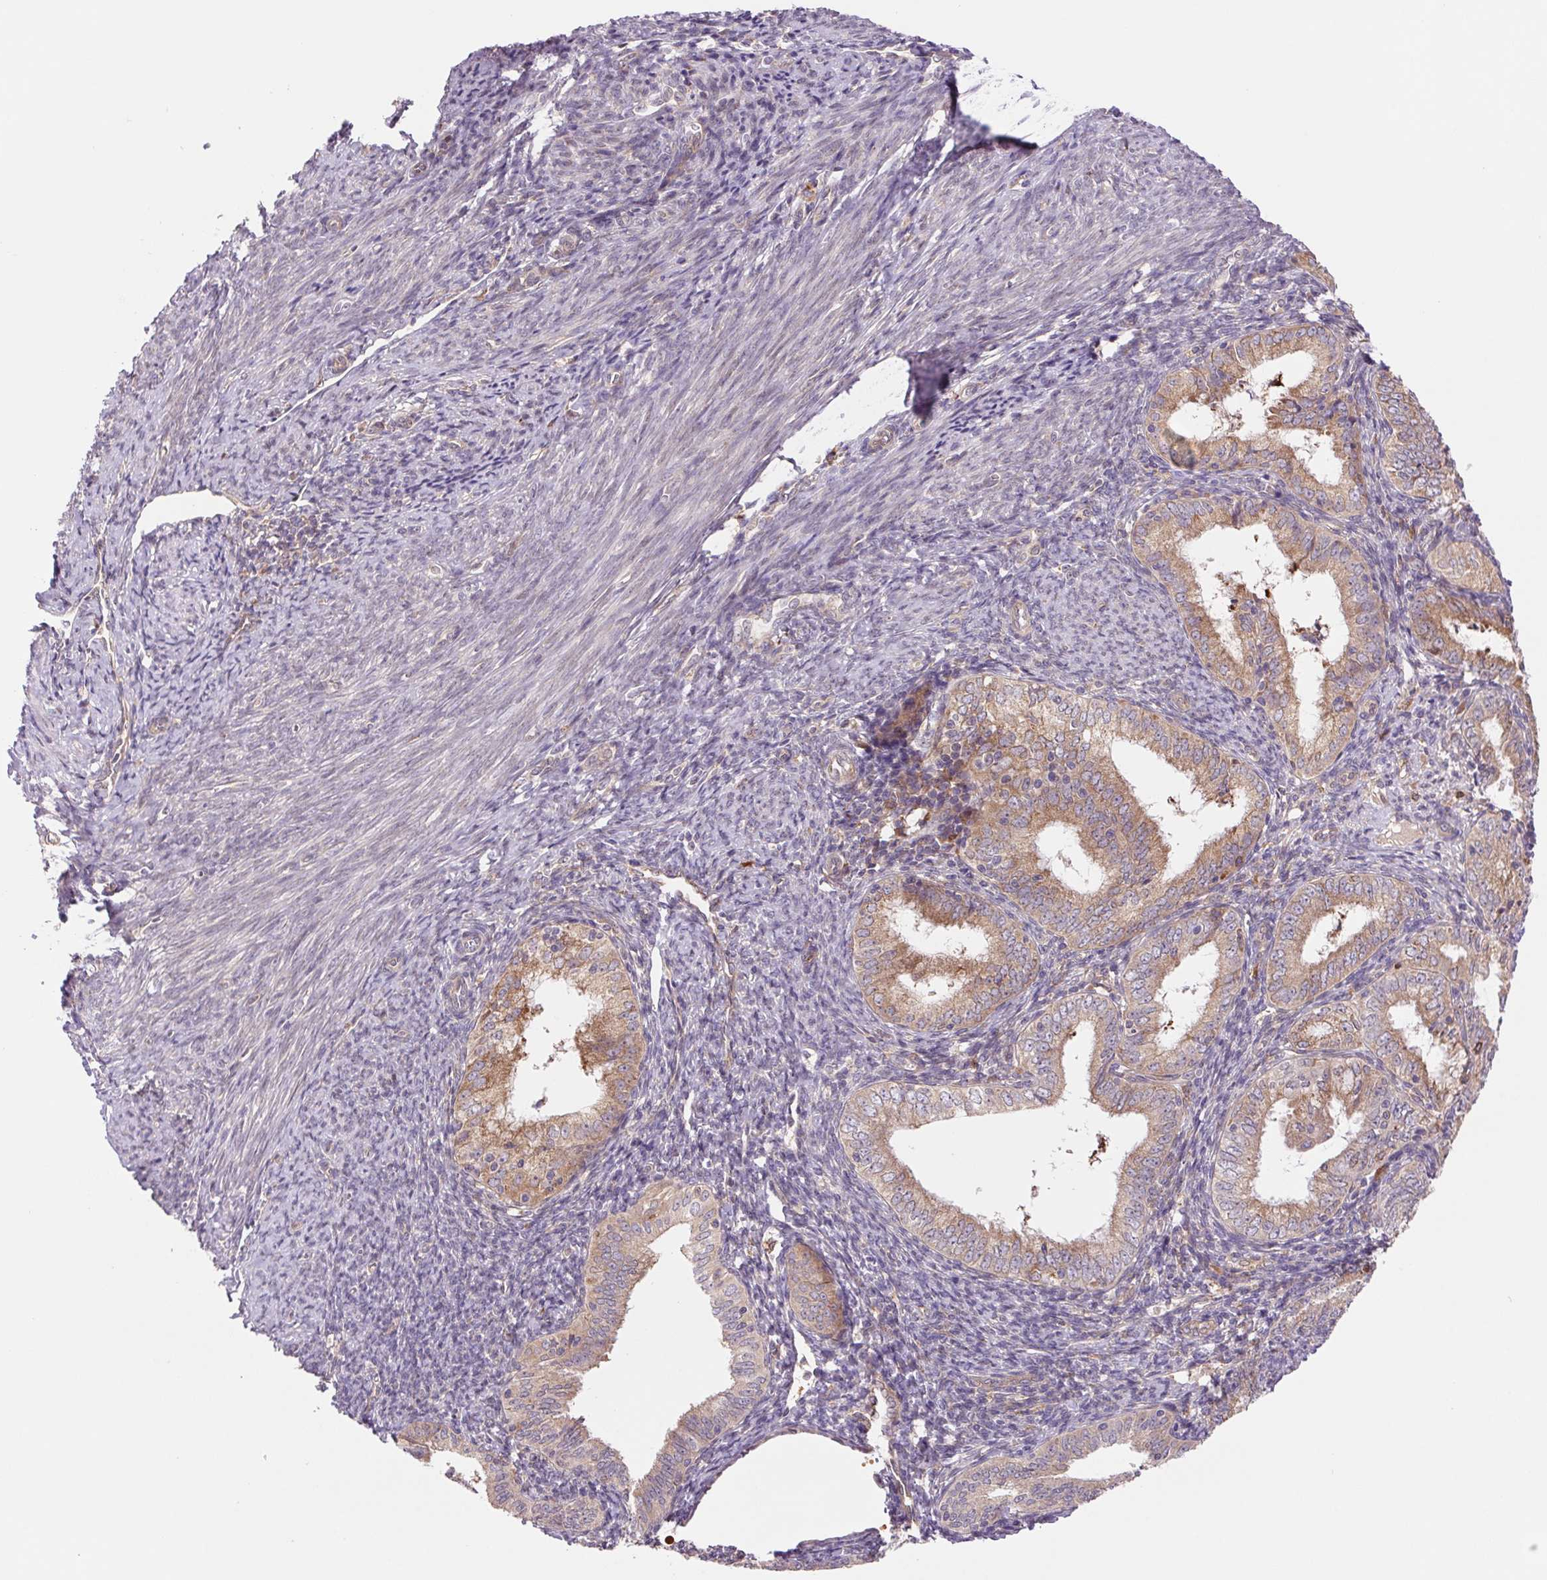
{"staining": {"intensity": "moderate", "quantity": ">75%", "location": "cytoplasmic/membranous"}, "tissue": "endometrial cancer", "cell_type": "Tumor cells", "image_type": "cancer", "snomed": [{"axis": "morphology", "description": "Adenocarcinoma, NOS"}, {"axis": "topography", "description": "Endometrium"}], "caption": "Endometrial adenocarcinoma stained with a protein marker reveals moderate staining in tumor cells.", "gene": "KLHL20", "patient": {"sex": "female", "age": 55}}